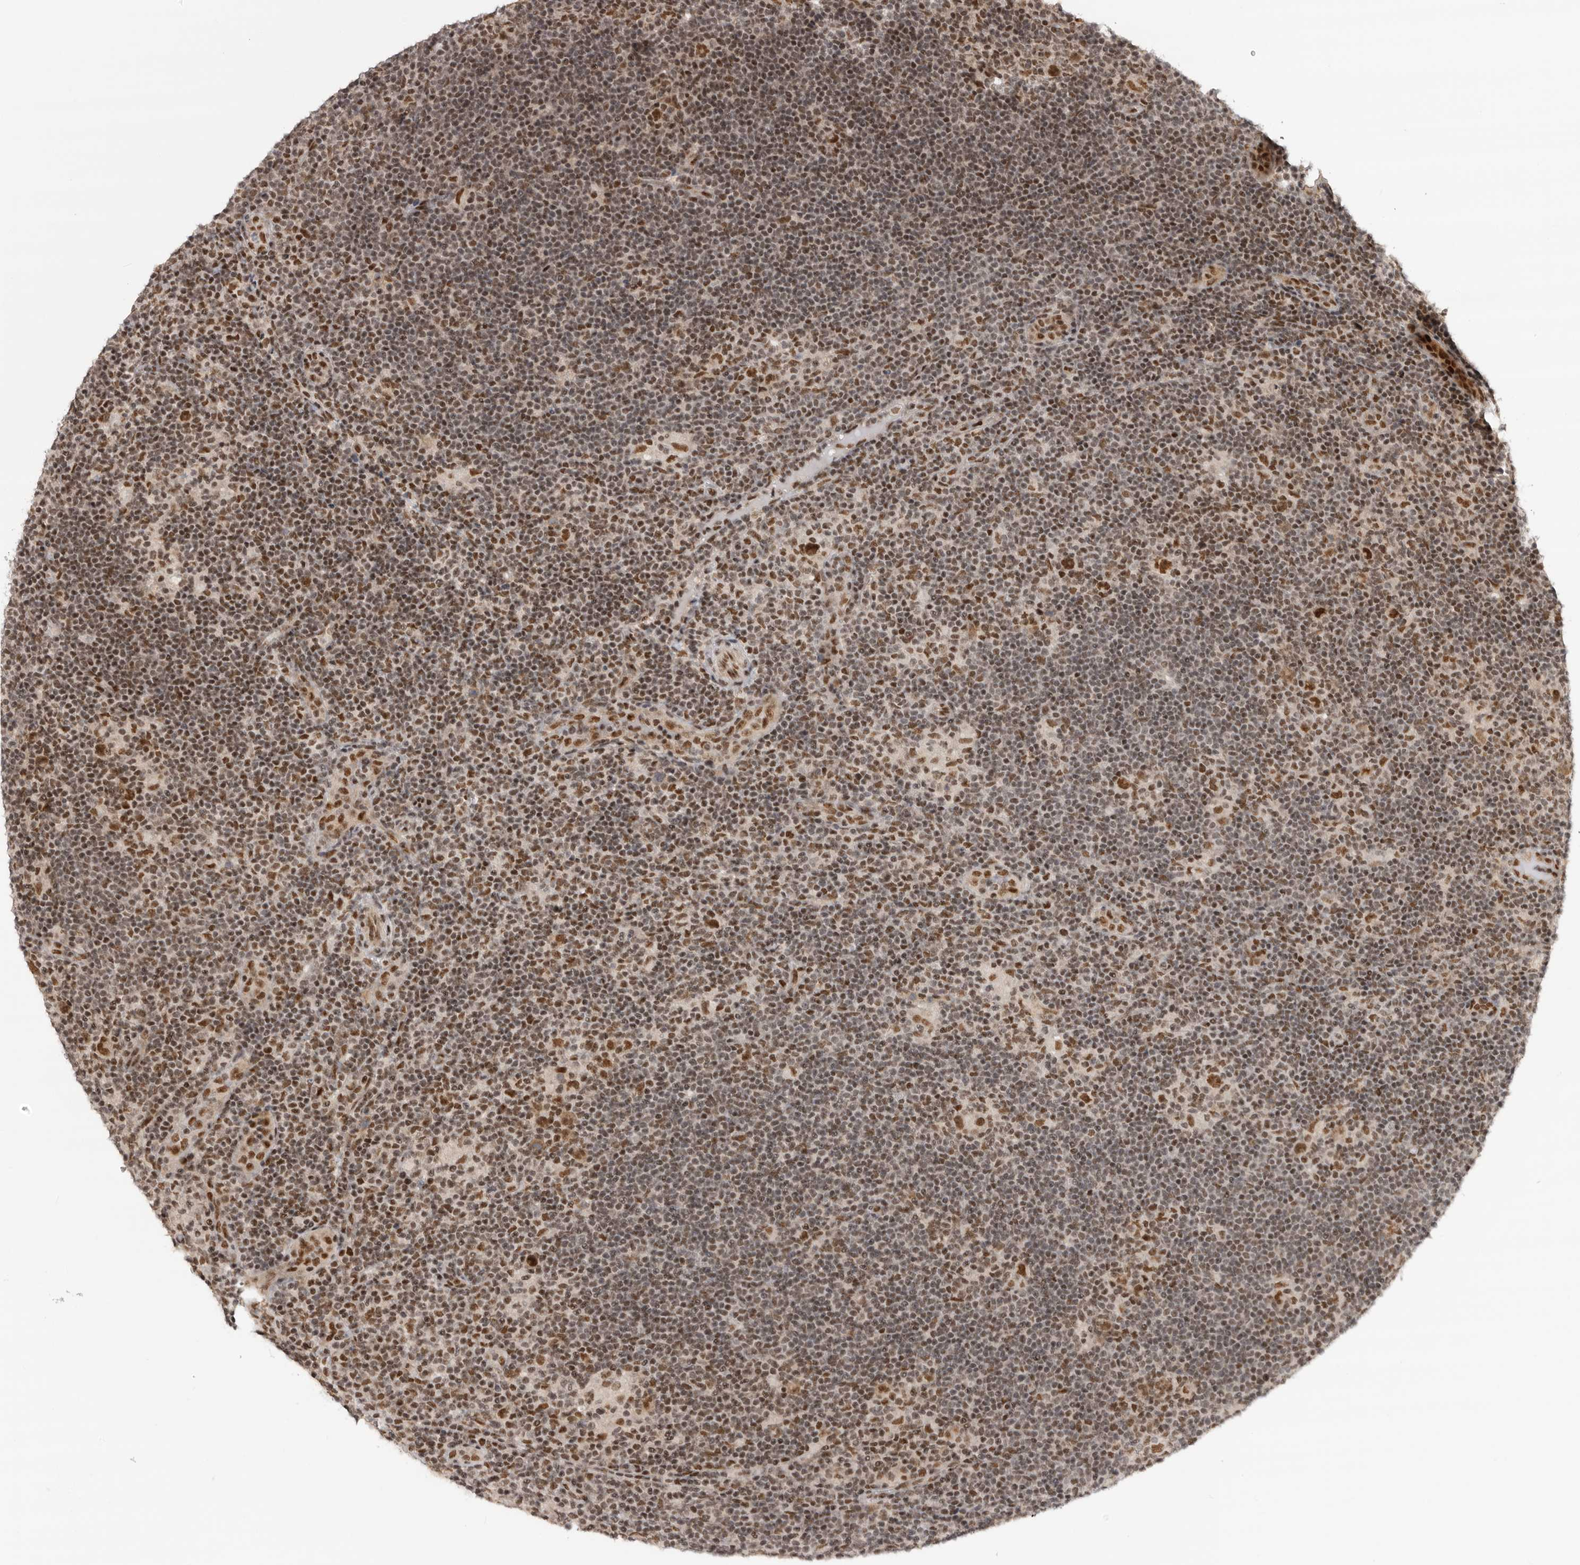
{"staining": {"intensity": "strong", "quantity": ">75%", "location": "nuclear"}, "tissue": "lymphoma", "cell_type": "Tumor cells", "image_type": "cancer", "snomed": [{"axis": "morphology", "description": "Hodgkin's disease, NOS"}, {"axis": "topography", "description": "Lymph node"}], "caption": "Protein expression analysis of Hodgkin's disease shows strong nuclear expression in approximately >75% of tumor cells. (DAB IHC, brown staining for protein, blue staining for nuclei).", "gene": "ZNF830", "patient": {"sex": "female", "age": 57}}